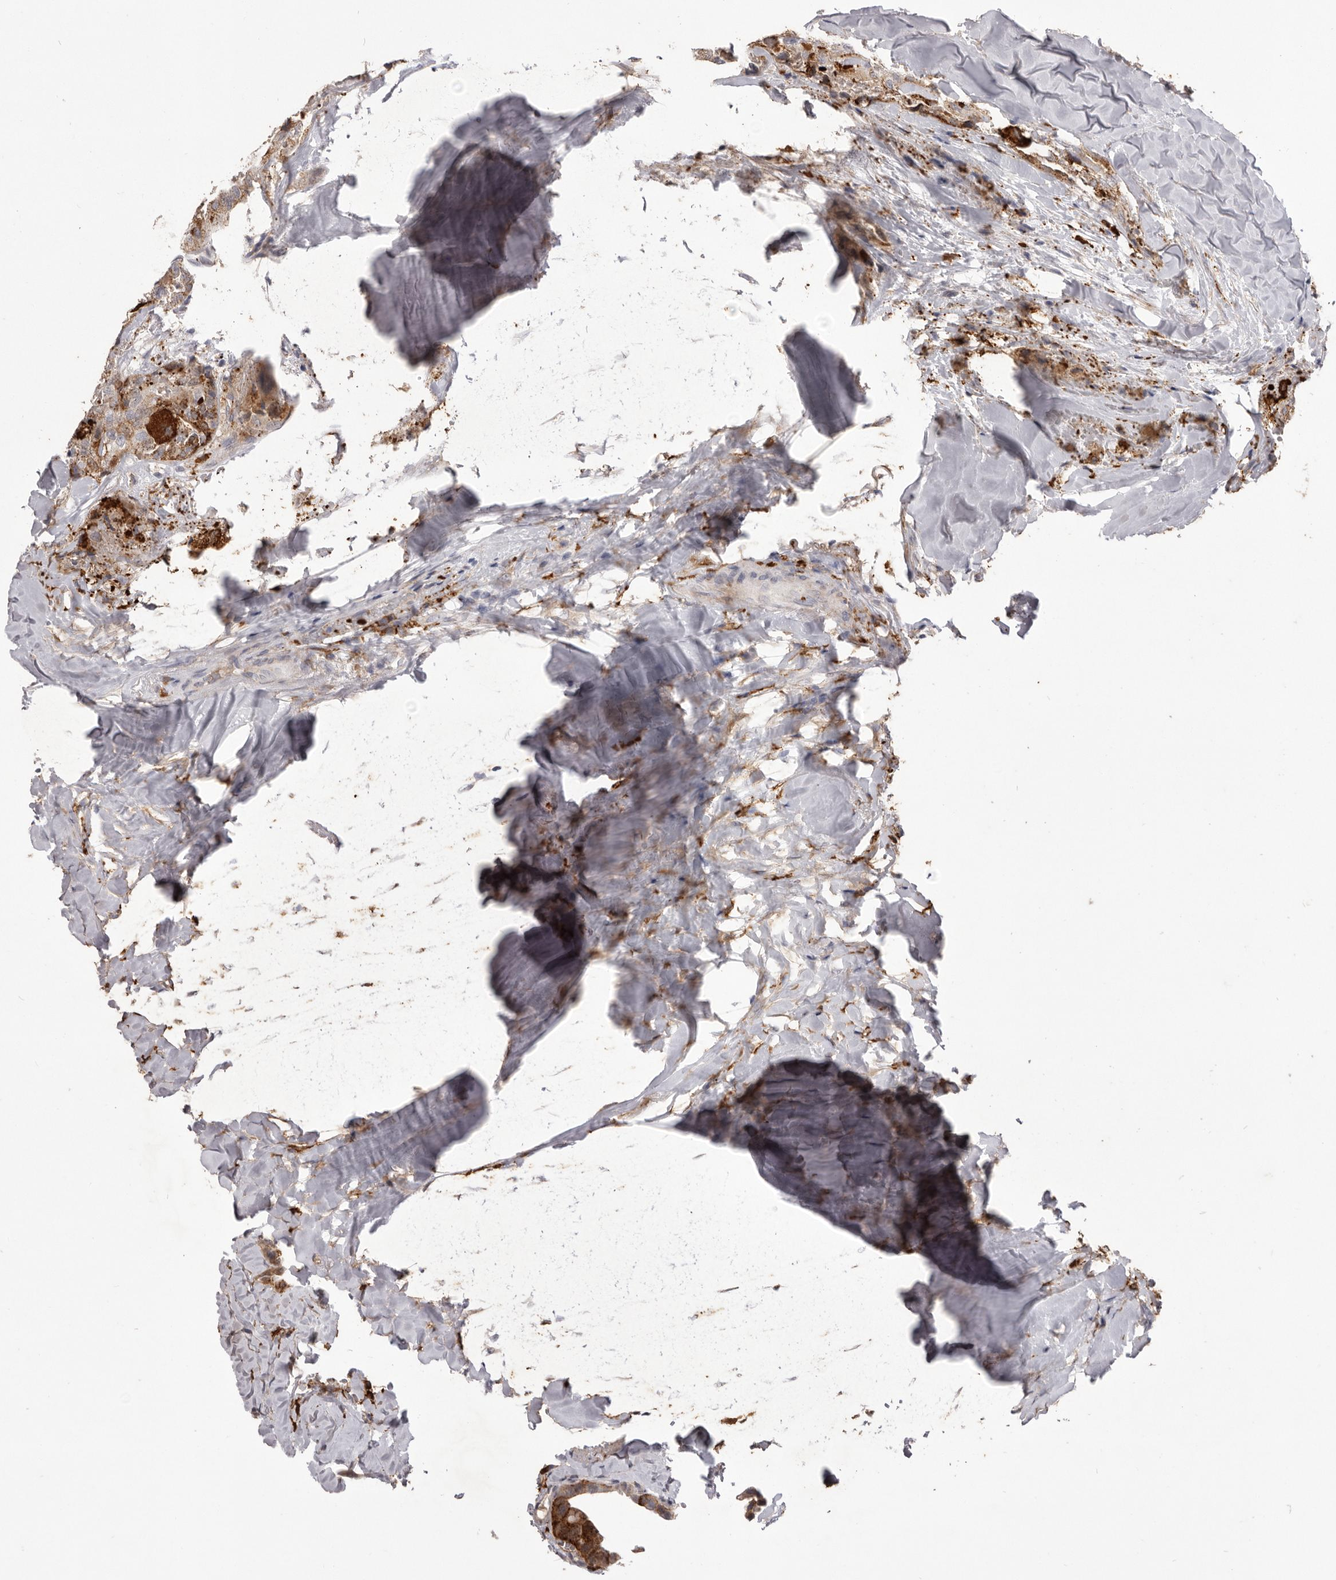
{"staining": {"intensity": "strong", "quantity": "25%-75%", "location": "cytoplasmic/membranous"}, "tissue": "thyroid cancer", "cell_type": "Tumor cells", "image_type": "cancer", "snomed": [{"axis": "morphology", "description": "Papillary adenocarcinoma, NOS"}, {"axis": "topography", "description": "Thyroid gland"}], "caption": "The photomicrograph demonstrates immunohistochemical staining of thyroid papillary adenocarcinoma. There is strong cytoplasmic/membranous positivity is seen in approximately 25%-75% of tumor cells. The protein of interest is shown in brown color, while the nuclei are stained blue.", "gene": "VPS45", "patient": {"sex": "male", "age": 77}}